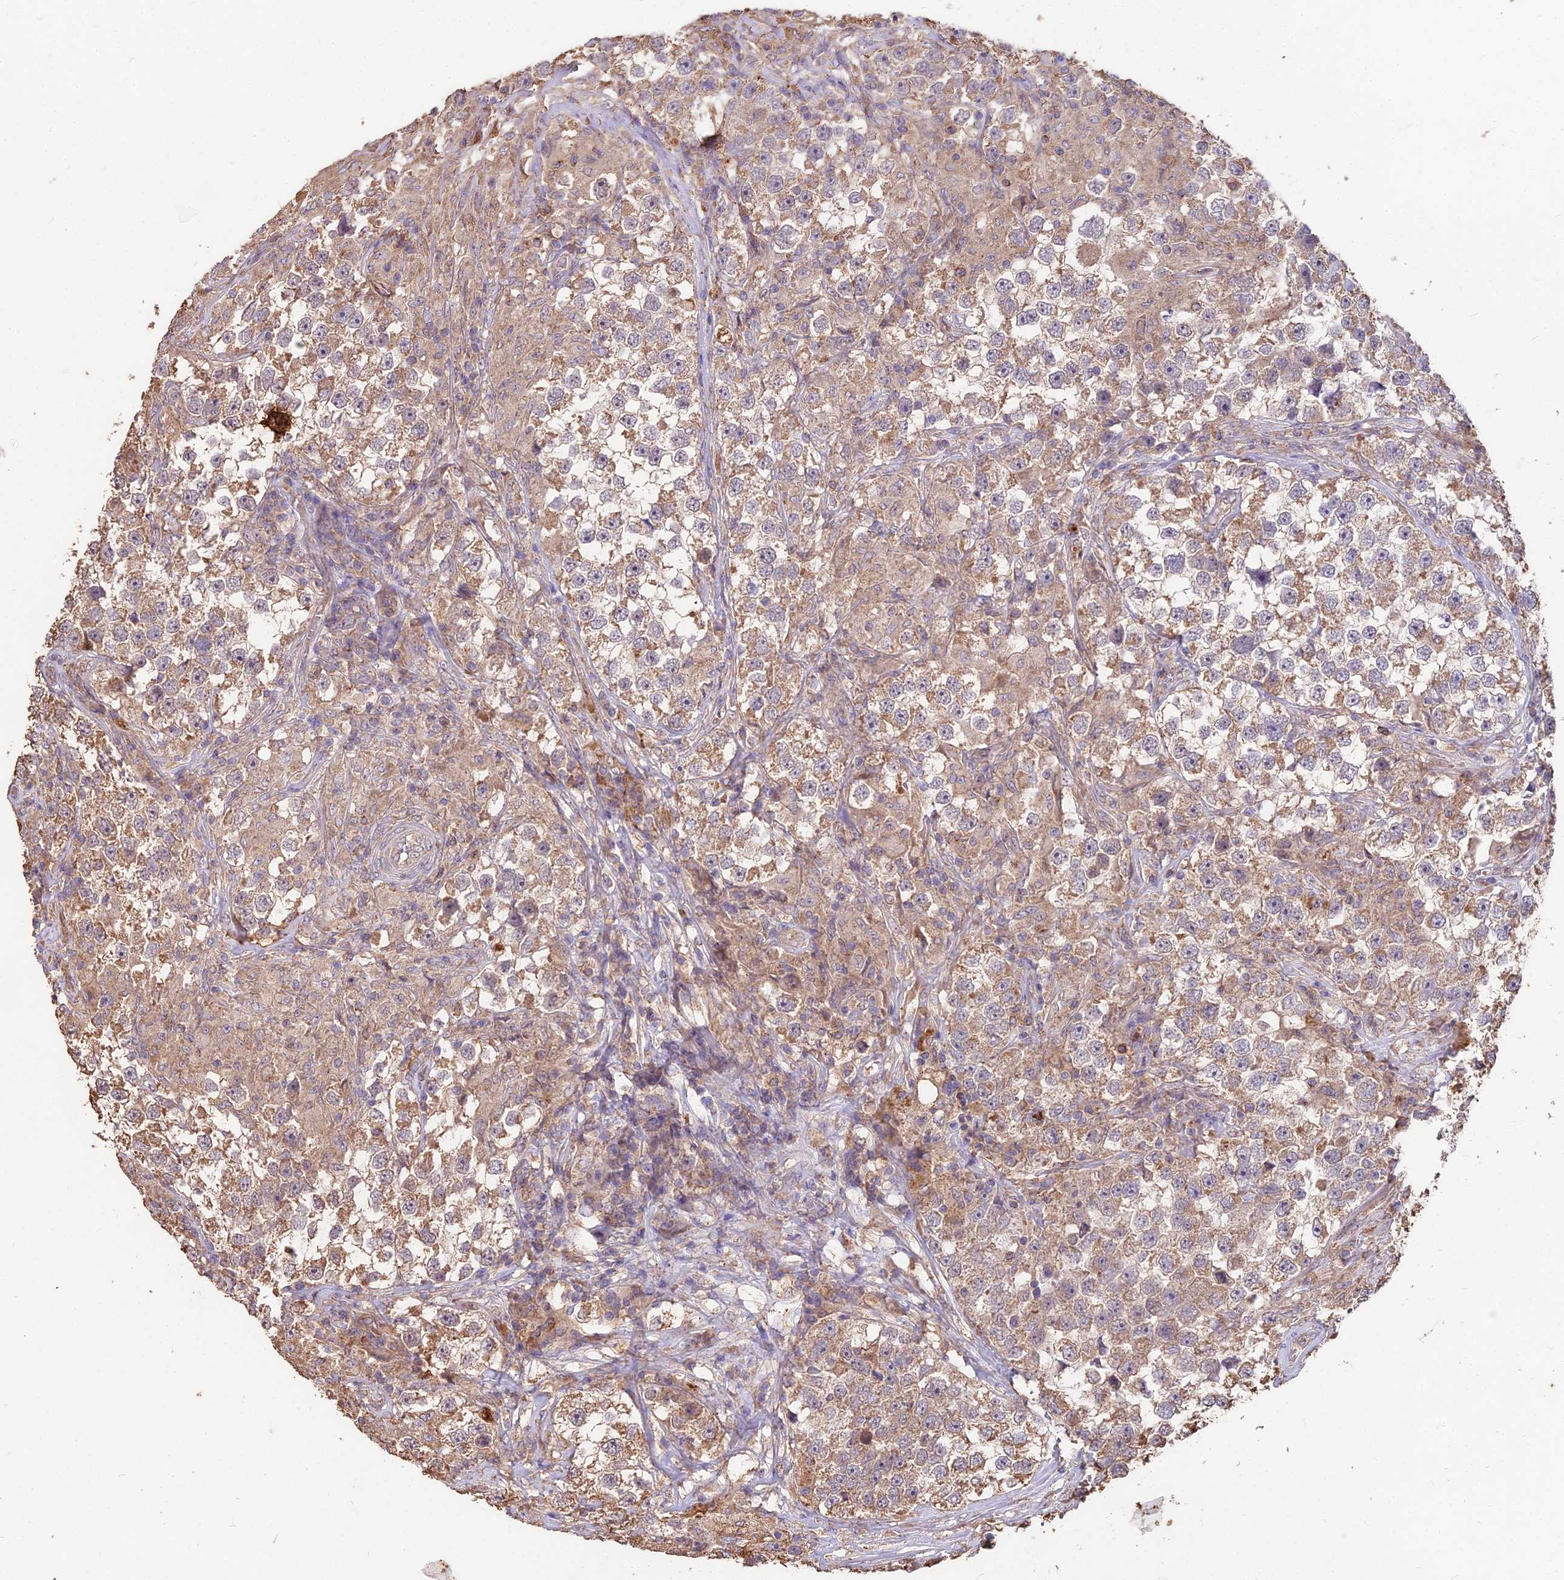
{"staining": {"intensity": "moderate", "quantity": ">75%", "location": "cytoplasmic/membranous"}, "tissue": "testis cancer", "cell_type": "Tumor cells", "image_type": "cancer", "snomed": [{"axis": "morphology", "description": "Seminoma, NOS"}, {"axis": "topography", "description": "Testis"}], "caption": "Human seminoma (testis) stained with a protein marker displays moderate staining in tumor cells.", "gene": "CEMIP2", "patient": {"sex": "male", "age": 46}}